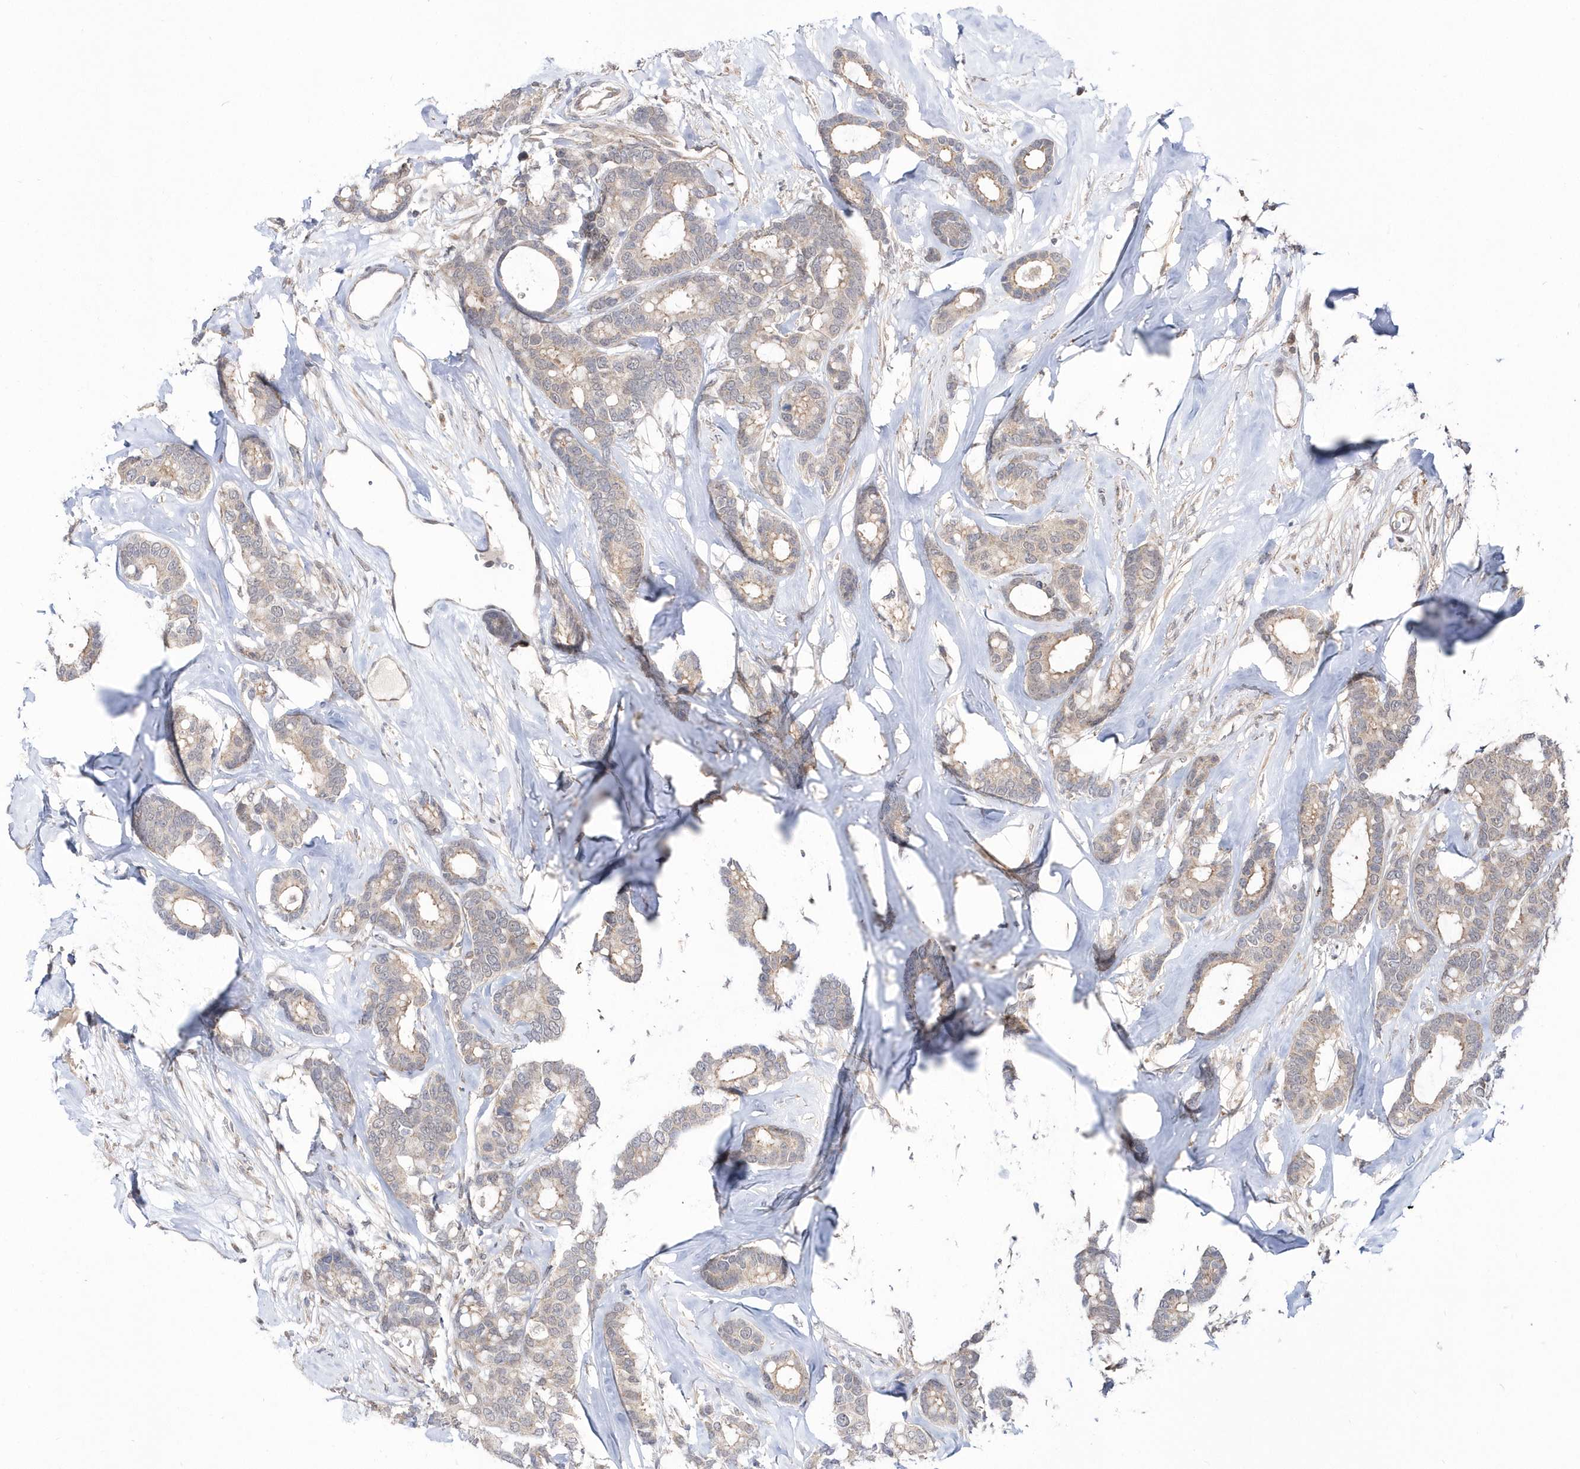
{"staining": {"intensity": "weak", "quantity": "25%-75%", "location": "cytoplasmic/membranous"}, "tissue": "breast cancer", "cell_type": "Tumor cells", "image_type": "cancer", "snomed": [{"axis": "morphology", "description": "Duct carcinoma"}, {"axis": "topography", "description": "Breast"}], "caption": "A low amount of weak cytoplasmic/membranous expression is seen in approximately 25%-75% of tumor cells in breast cancer tissue.", "gene": "DALRD3", "patient": {"sex": "female", "age": 87}}